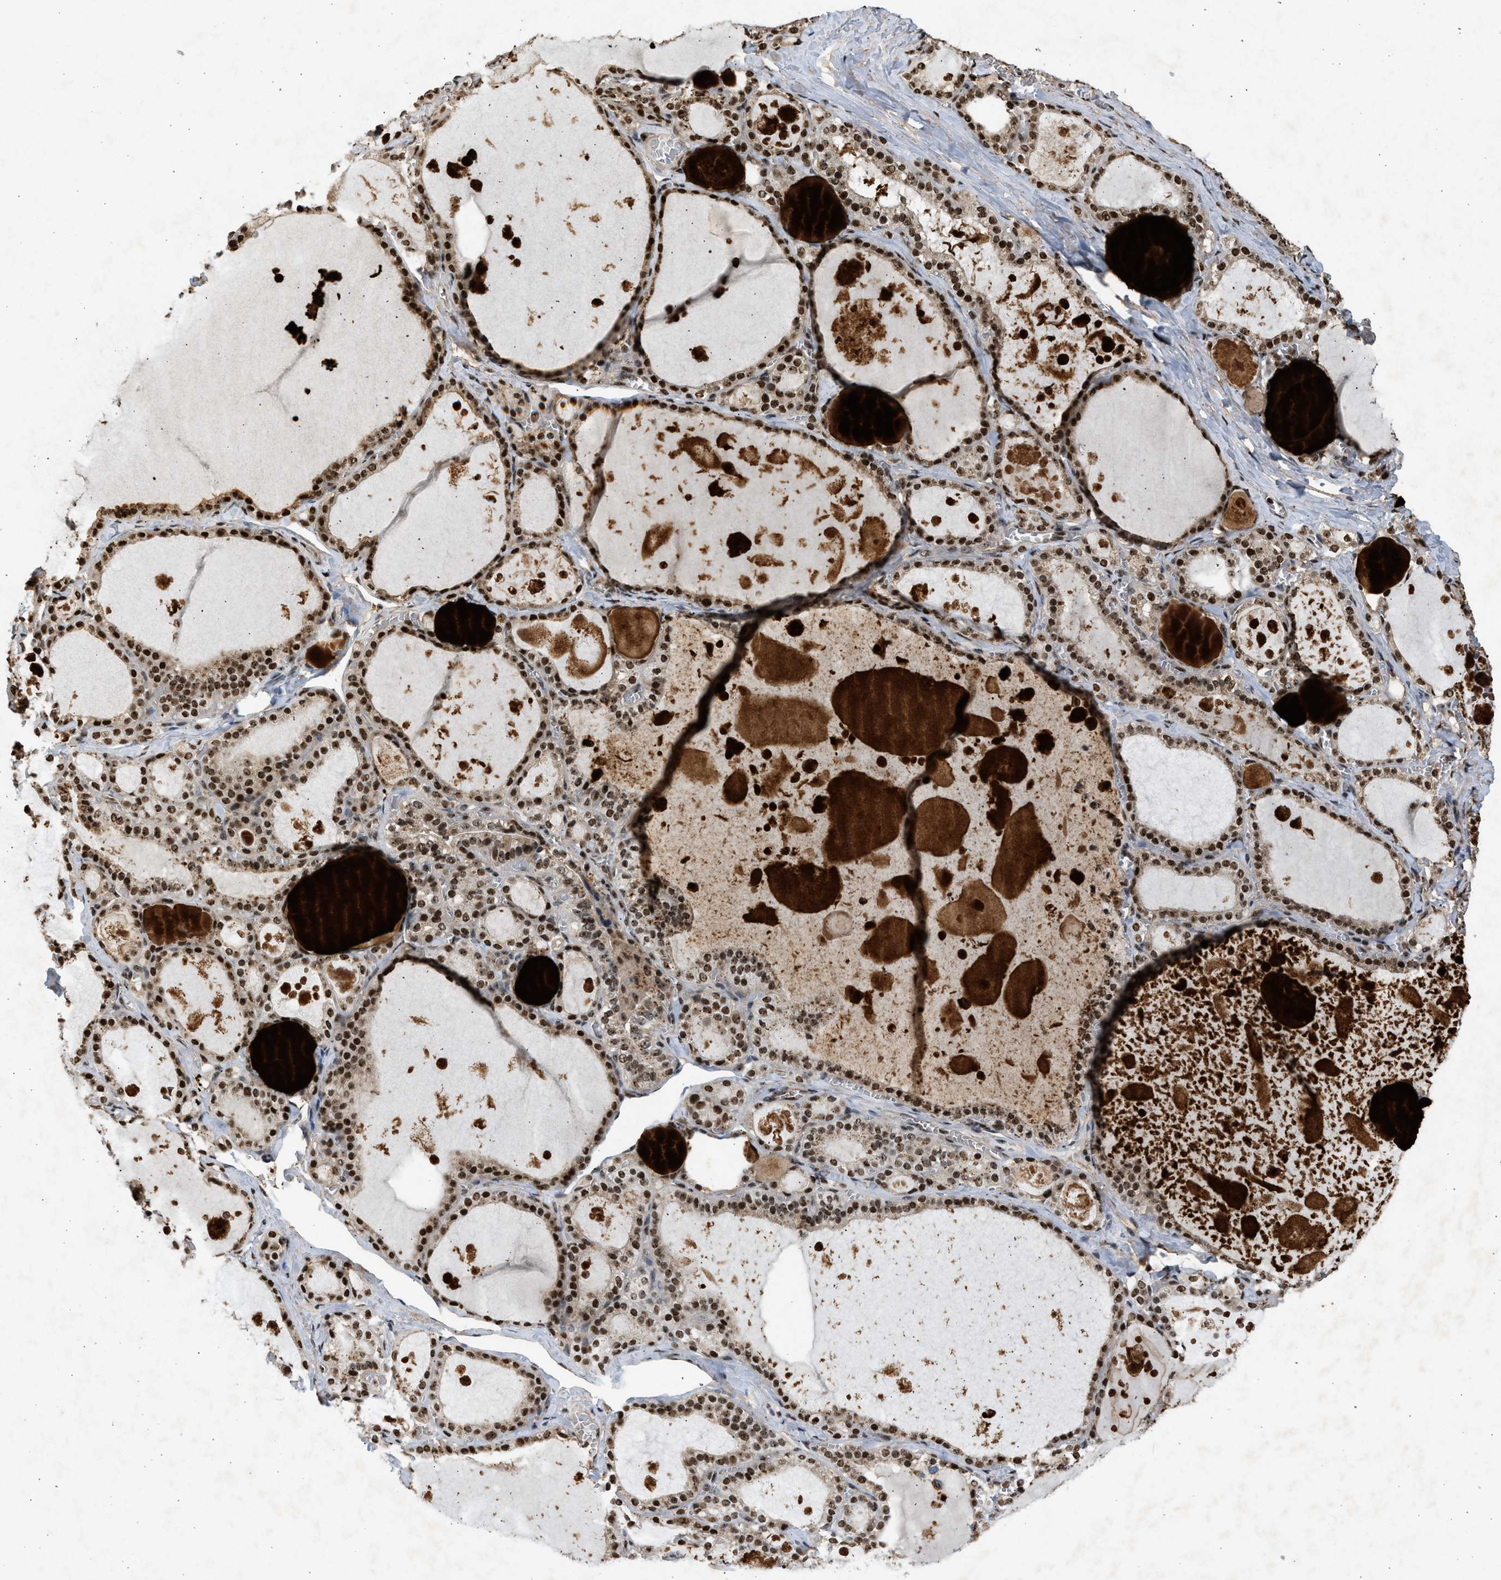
{"staining": {"intensity": "strong", "quantity": ">75%", "location": "nuclear"}, "tissue": "thyroid gland", "cell_type": "Glandular cells", "image_type": "normal", "snomed": [{"axis": "morphology", "description": "Normal tissue, NOS"}, {"axis": "topography", "description": "Thyroid gland"}], "caption": "Strong nuclear positivity is present in approximately >75% of glandular cells in normal thyroid gland.", "gene": "TFDP2", "patient": {"sex": "male", "age": 56}}